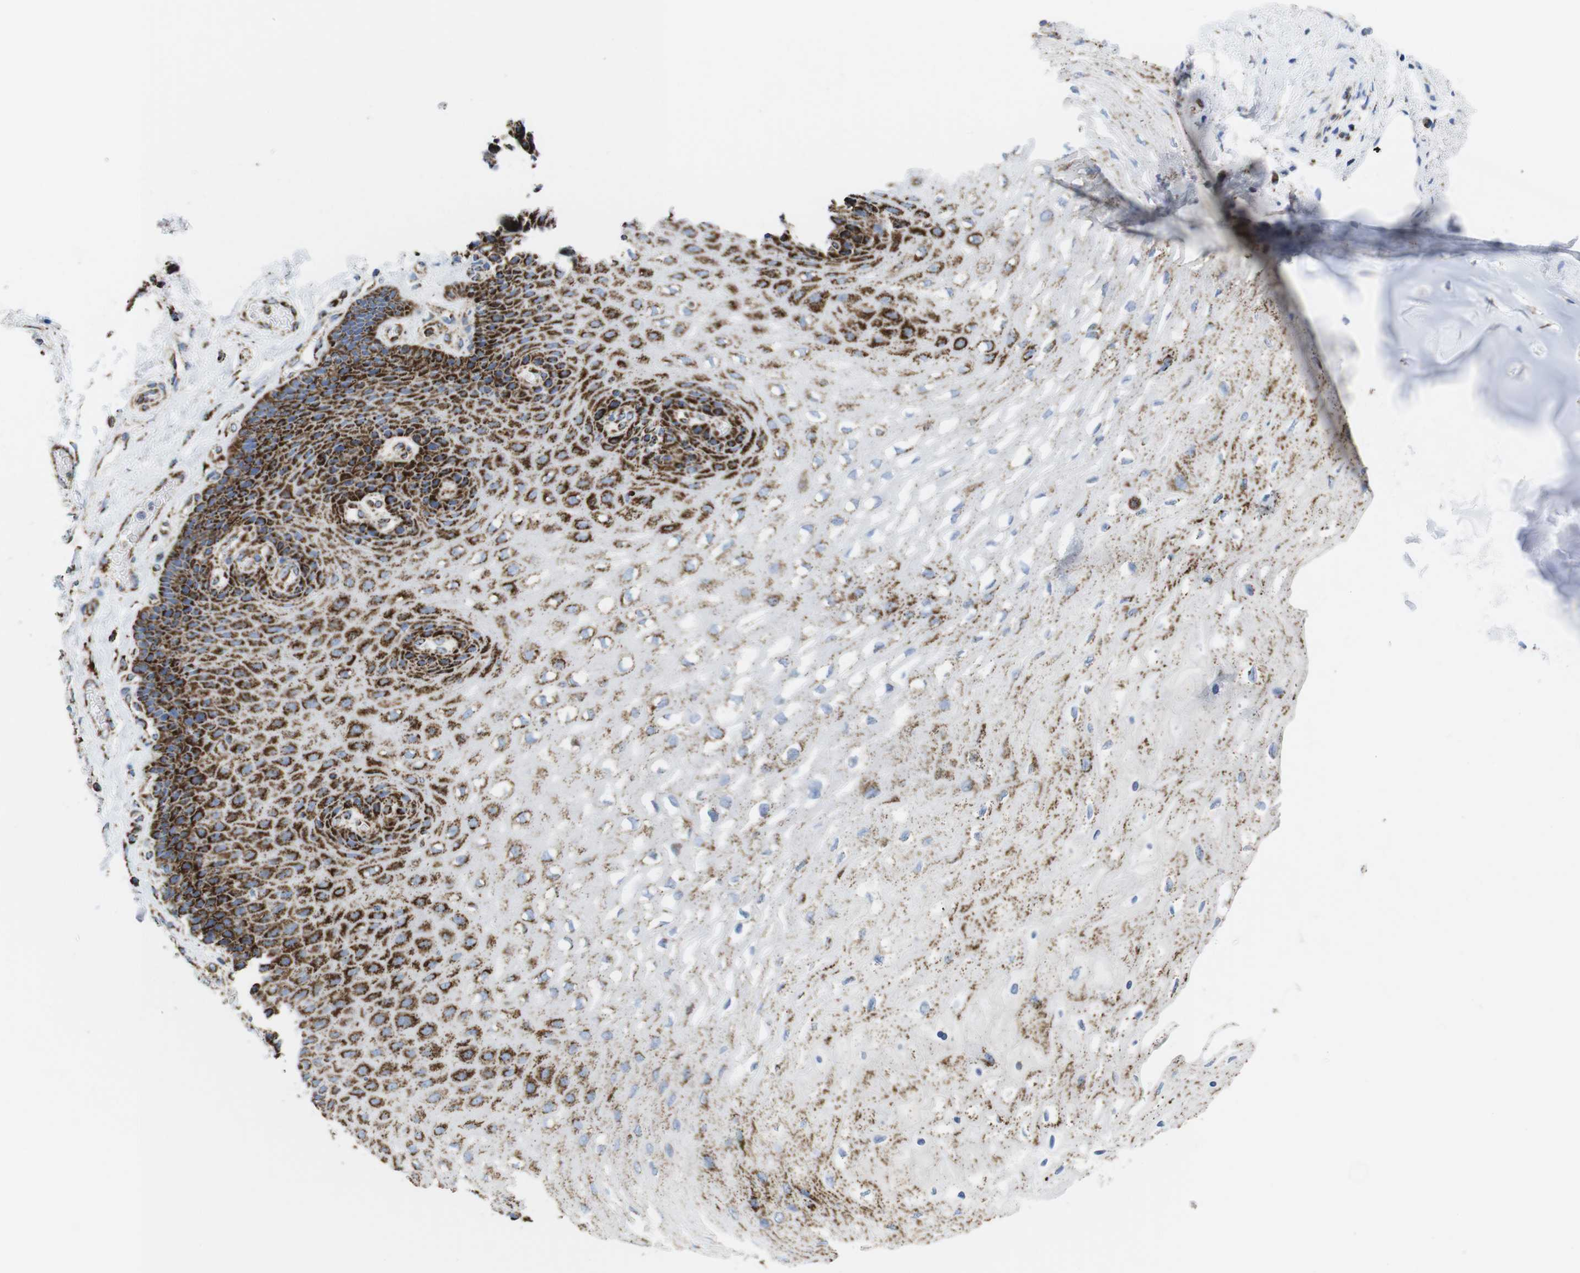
{"staining": {"intensity": "strong", "quantity": "25%-75%", "location": "cytoplasmic/membranous"}, "tissue": "esophagus", "cell_type": "Squamous epithelial cells", "image_type": "normal", "snomed": [{"axis": "morphology", "description": "Normal tissue, NOS"}, {"axis": "topography", "description": "Esophagus"}], "caption": "The histopathology image exhibits immunohistochemical staining of normal esophagus. There is strong cytoplasmic/membranous expression is appreciated in approximately 25%-75% of squamous epithelial cells. (brown staining indicates protein expression, while blue staining denotes nuclei).", "gene": "ATP5PO", "patient": {"sex": "female", "age": 72}}